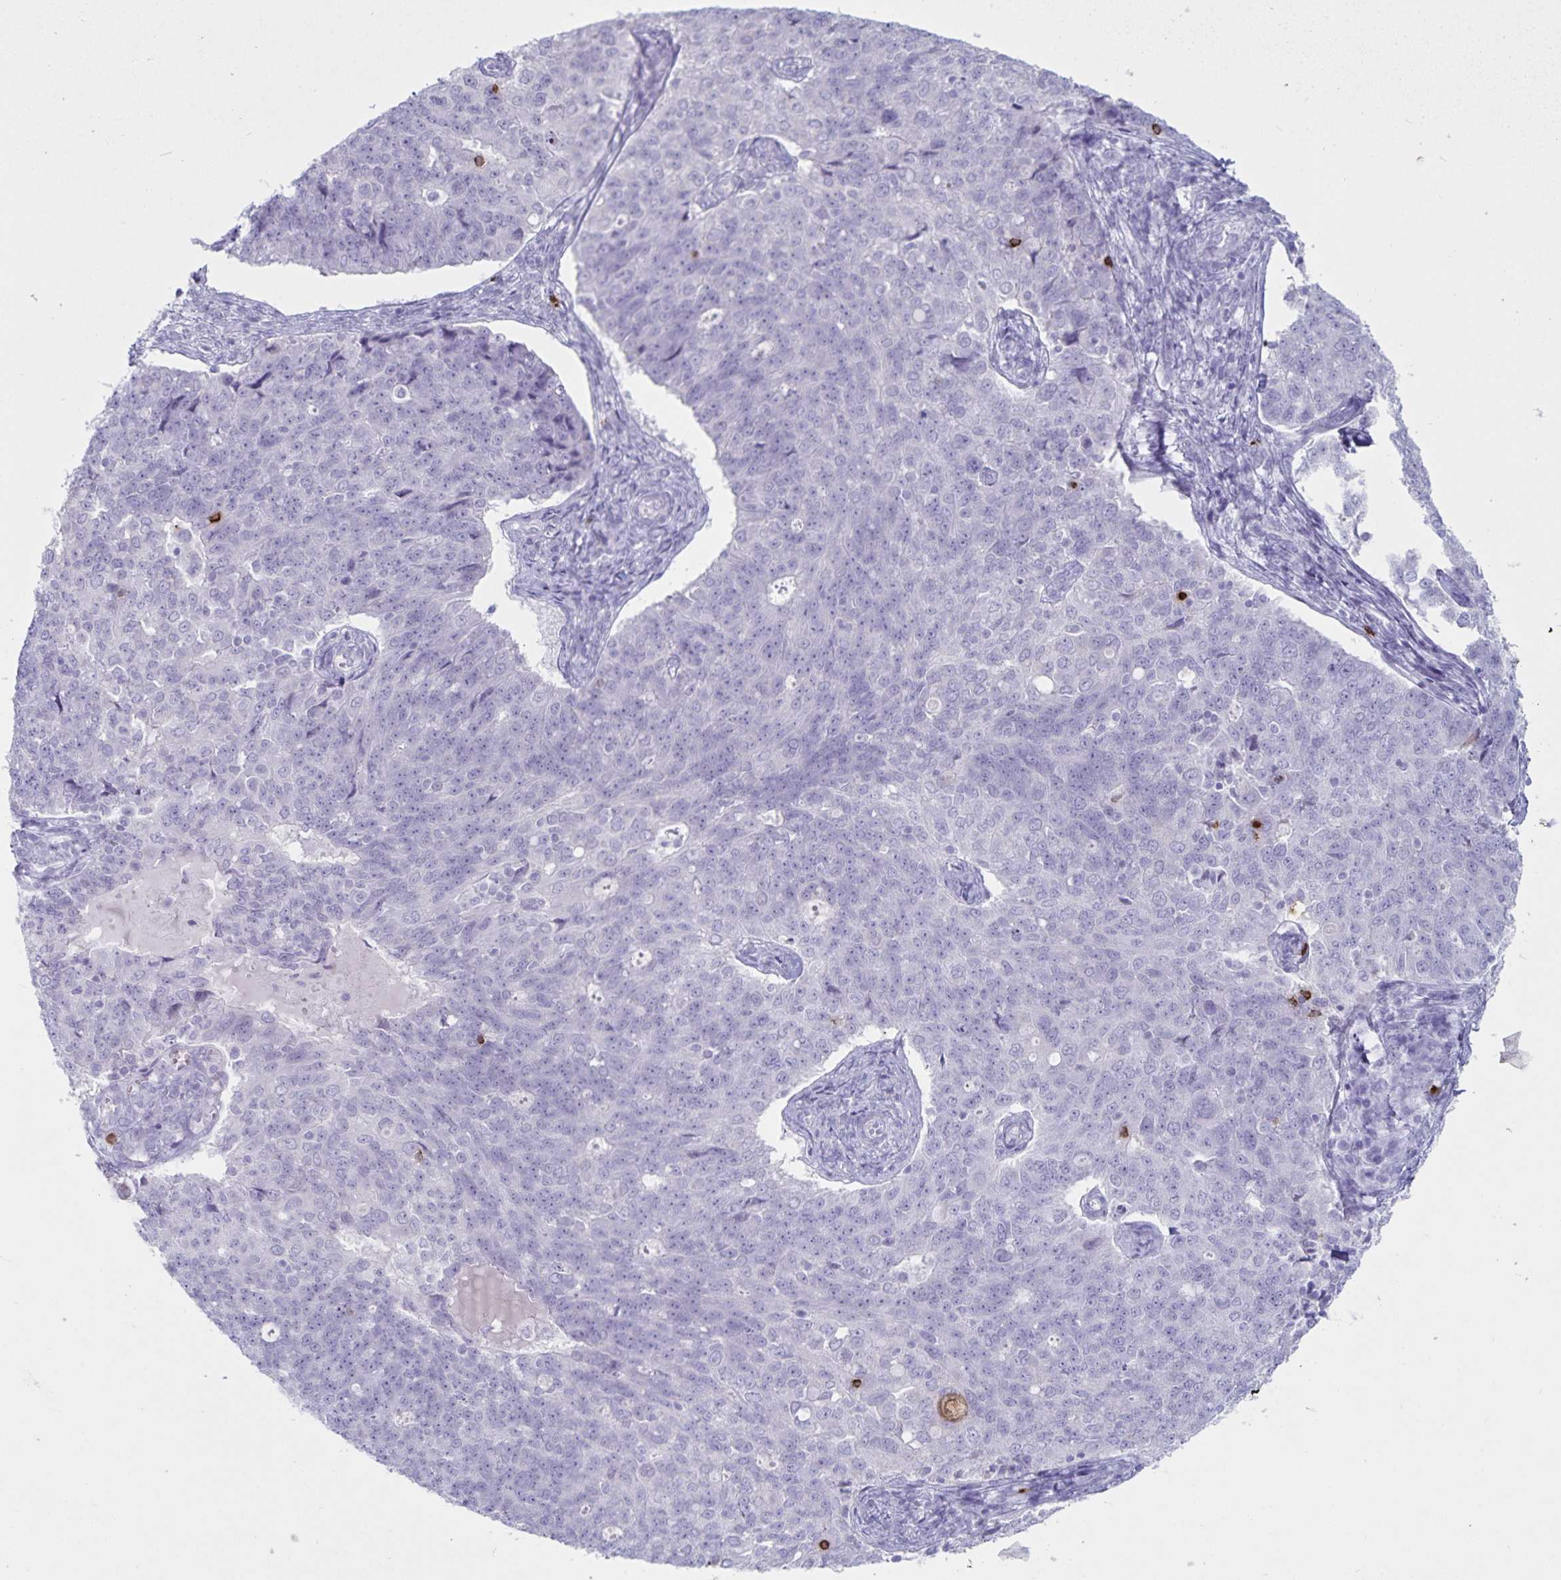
{"staining": {"intensity": "negative", "quantity": "none", "location": "none"}, "tissue": "endometrial cancer", "cell_type": "Tumor cells", "image_type": "cancer", "snomed": [{"axis": "morphology", "description": "Adenocarcinoma, NOS"}, {"axis": "topography", "description": "Endometrium"}], "caption": "DAB (3,3'-diaminobenzidine) immunohistochemical staining of adenocarcinoma (endometrial) shows no significant expression in tumor cells.", "gene": "GNLY", "patient": {"sex": "female", "age": 43}}